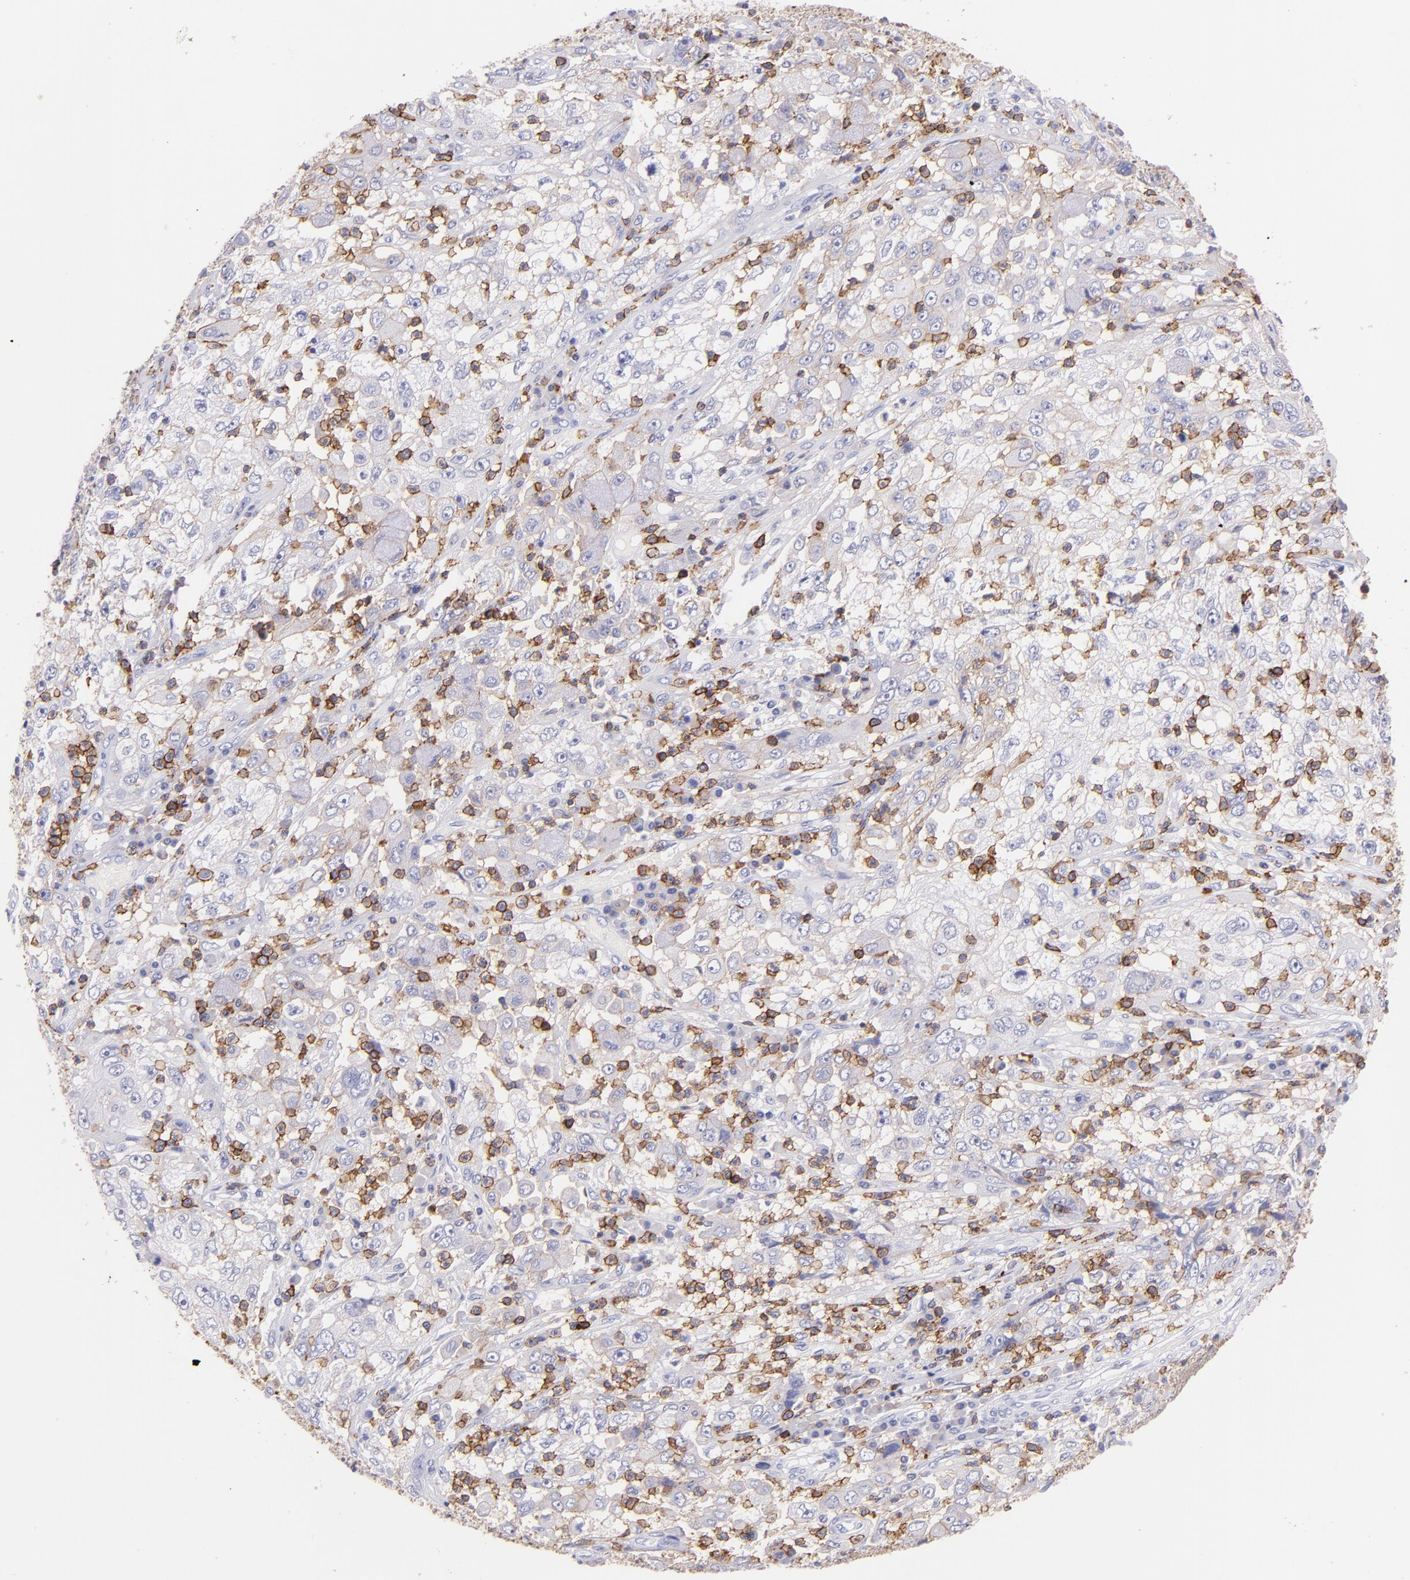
{"staining": {"intensity": "weak", "quantity": "<25%", "location": "cytoplasmic/membranous"}, "tissue": "cervical cancer", "cell_type": "Tumor cells", "image_type": "cancer", "snomed": [{"axis": "morphology", "description": "Squamous cell carcinoma, NOS"}, {"axis": "topography", "description": "Cervix"}], "caption": "Immunohistochemical staining of human cervical cancer exhibits no significant staining in tumor cells.", "gene": "SPN", "patient": {"sex": "female", "age": 36}}